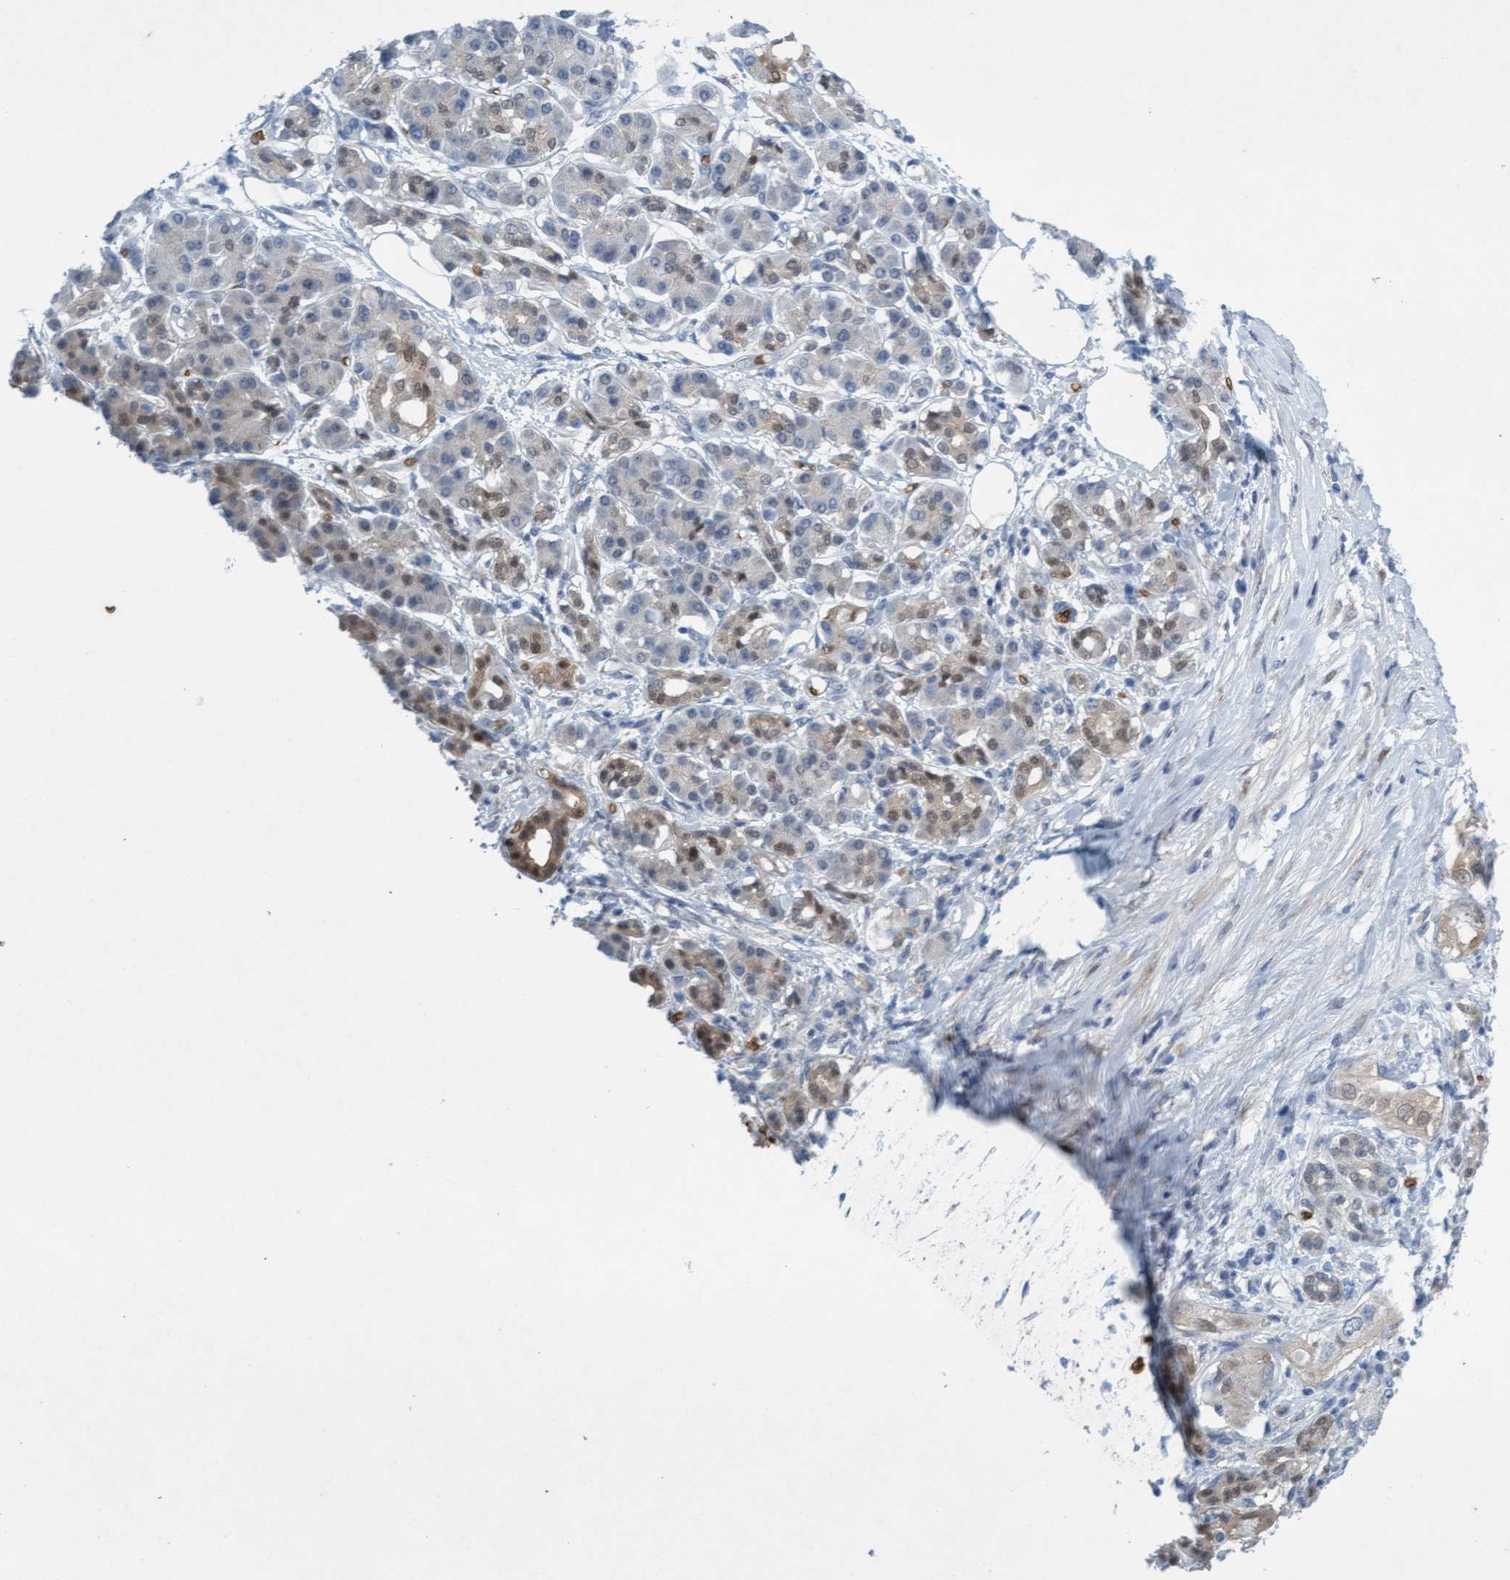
{"staining": {"intensity": "weak", "quantity": "25%-75%", "location": "cytoplasmic/membranous"}, "tissue": "pancreatic cancer", "cell_type": "Tumor cells", "image_type": "cancer", "snomed": [{"axis": "morphology", "description": "Adenocarcinoma, NOS"}, {"axis": "topography", "description": "Pancreas"}], "caption": "Protein staining of adenocarcinoma (pancreatic) tissue demonstrates weak cytoplasmic/membranous positivity in about 25%-75% of tumor cells.", "gene": "SPEM2", "patient": {"sex": "female", "age": 56}}